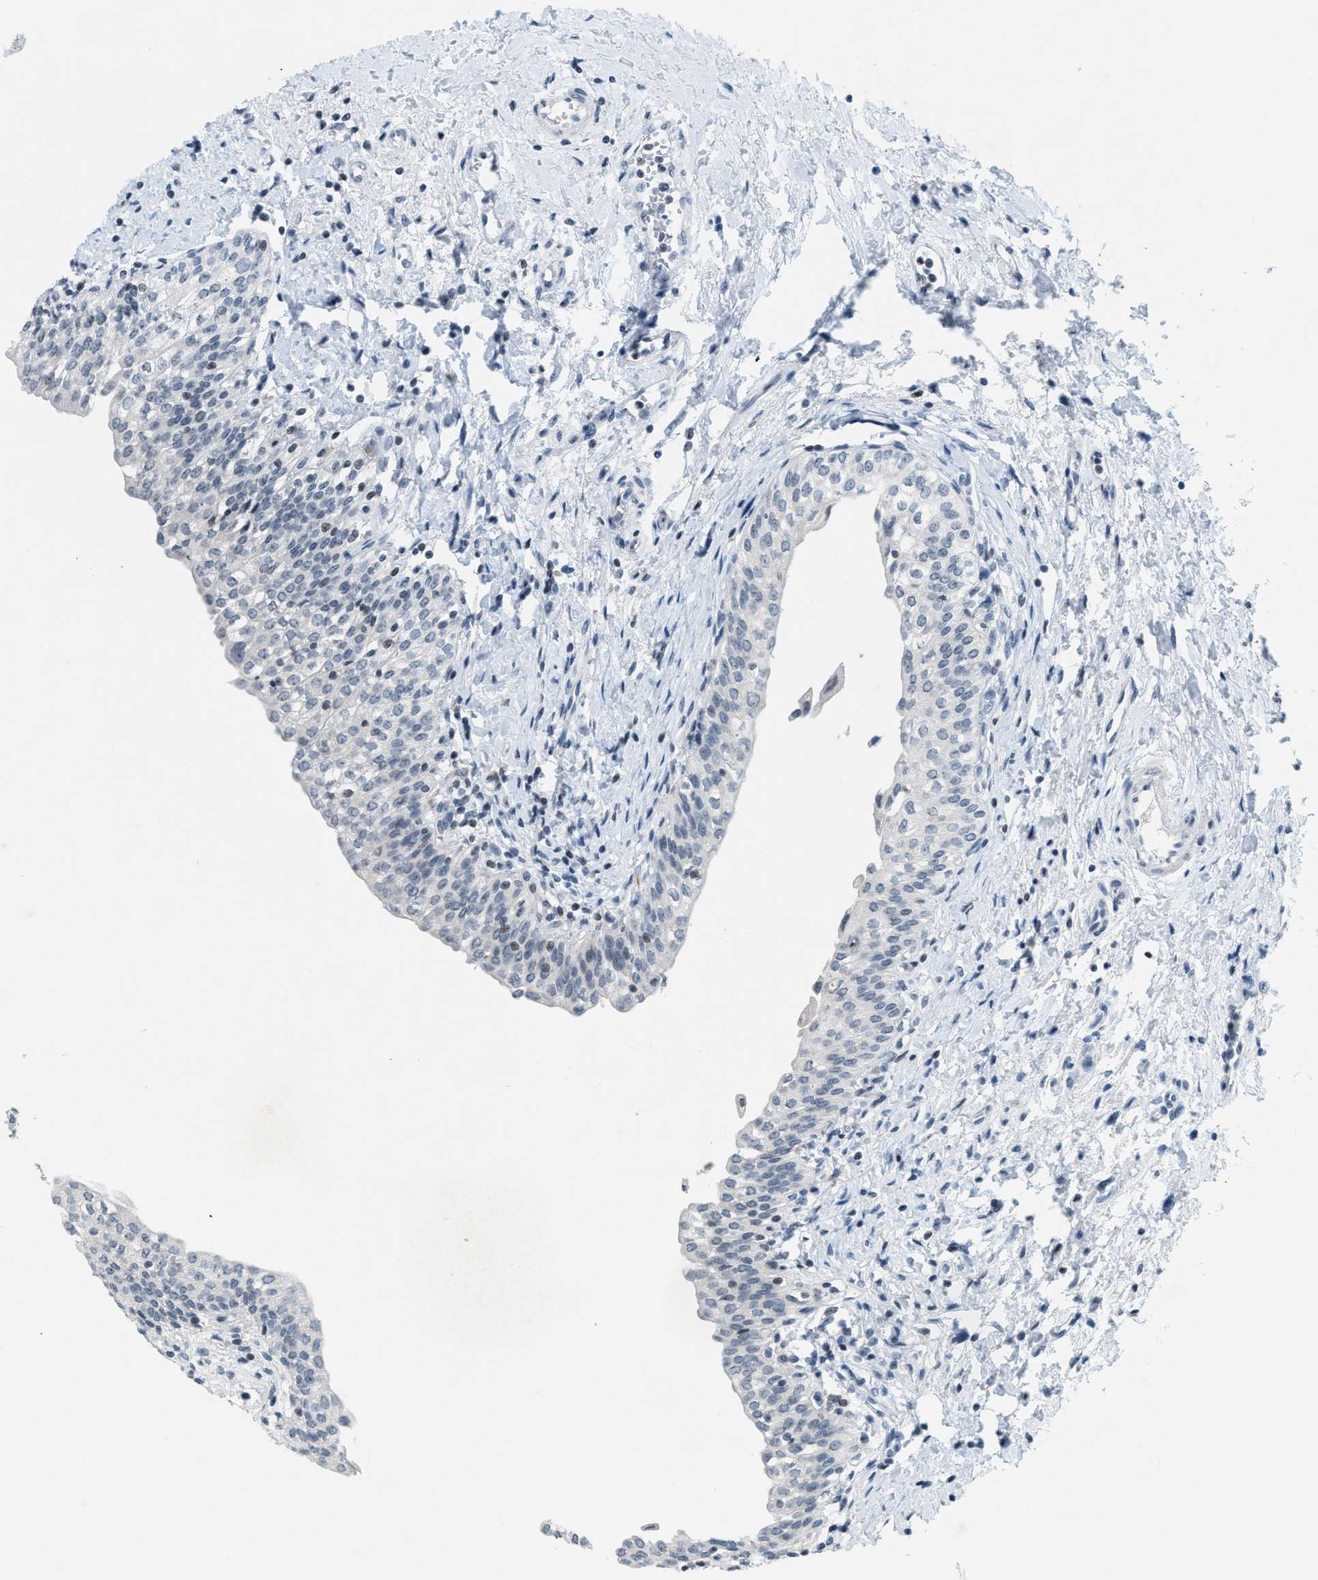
{"staining": {"intensity": "weak", "quantity": "<25%", "location": "nuclear"}, "tissue": "urinary bladder", "cell_type": "Urothelial cells", "image_type": "normal", "snomed": [{"axis": "morphology", "description": "Normal tissue, NOS"}, {"axis": "topography", "description": "Urinary bladder"}], "caption": "Urothelial cells are negative for protein expression in benign human urinary bladder.", "gene": "UVRAG", "patient": {"sex": "male", "age": 55}}